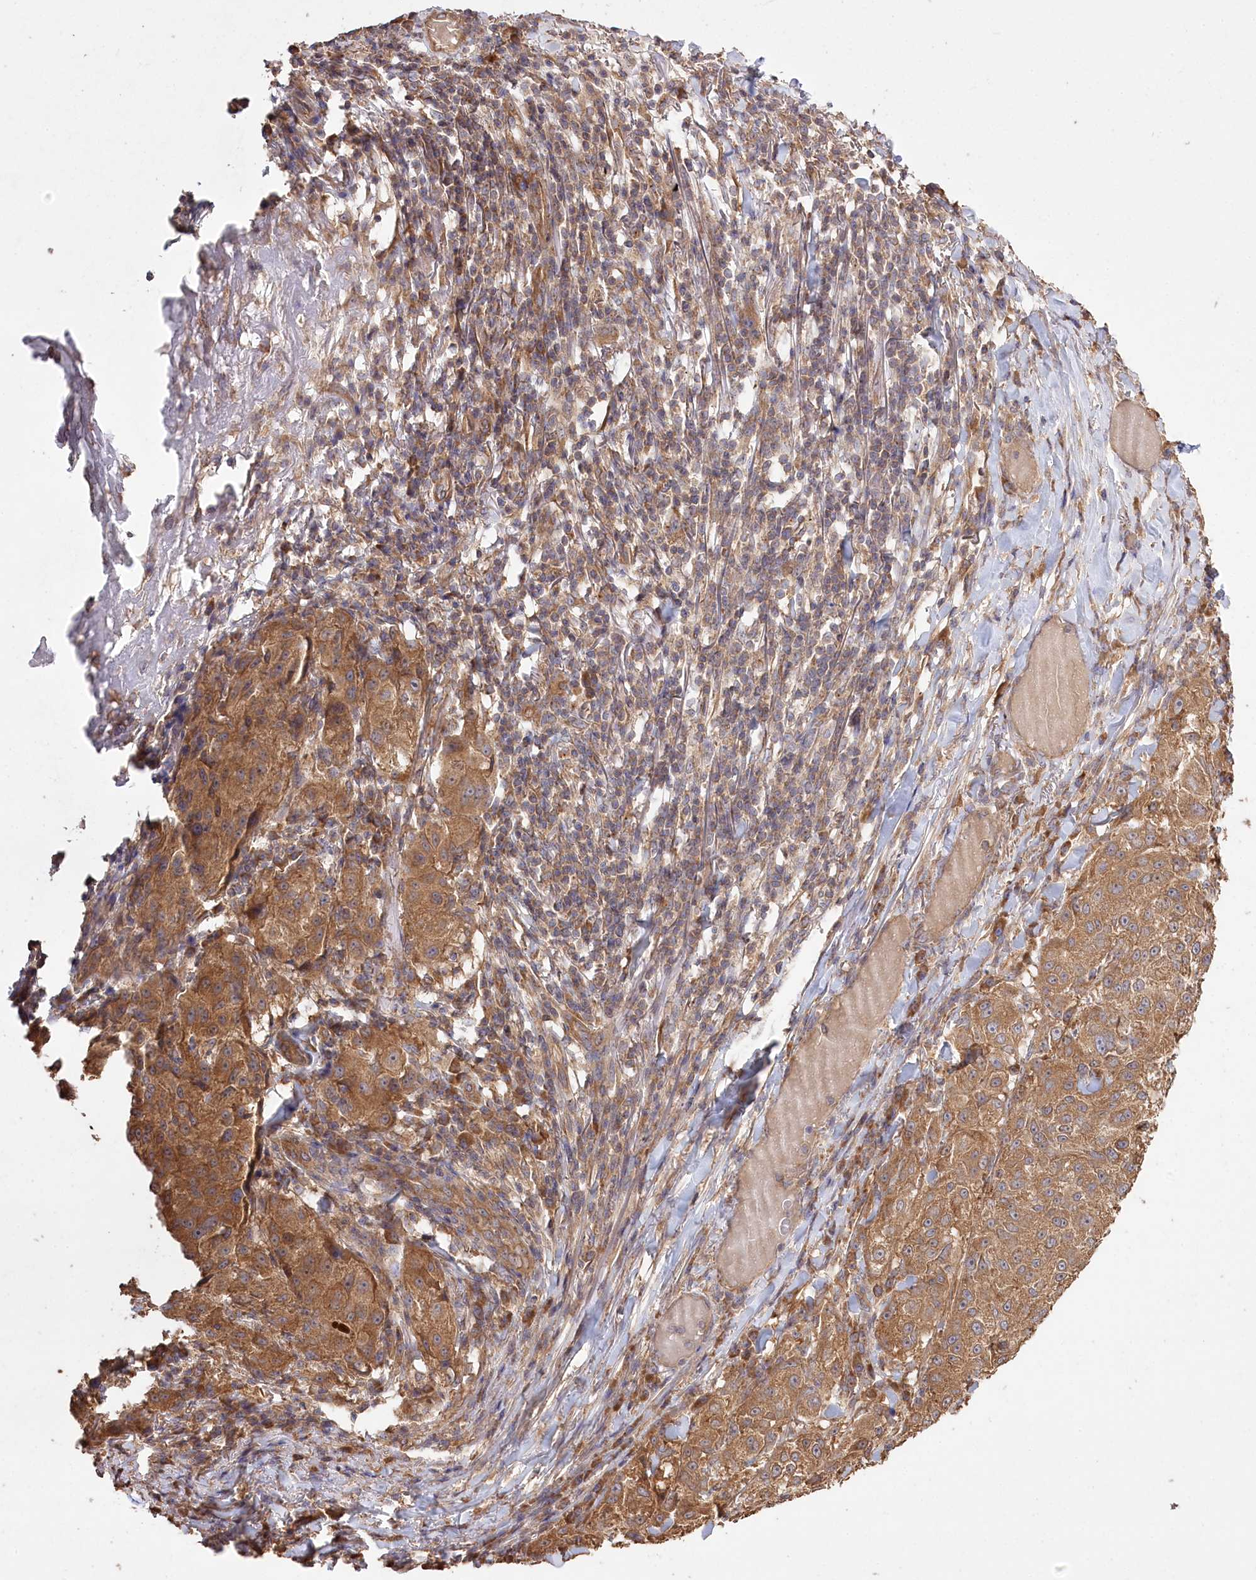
{"staining": {"intensity": "moderate", "quantity": ">75%", "location": "cytoplasmic/membranous"}, "tissue": "melanoma", "cell_type": "Tumor cells", "image_type": "cancer", "snomed": [{"axis": "morphology", "description": "Necrosis, NOS"}, {"axis": "morphology", "description": "Malignant melanoma, NOS"}, {"axis": "topography", "description": "Skin"}], "caption": "A histopathology image of malignant melanoma stained for a protein demonstrates moderate cytoplasmic/membranous brown staining in tumor cells.", "gene": "PRSS53", "patient": {"sex": "female", "age": 87}}